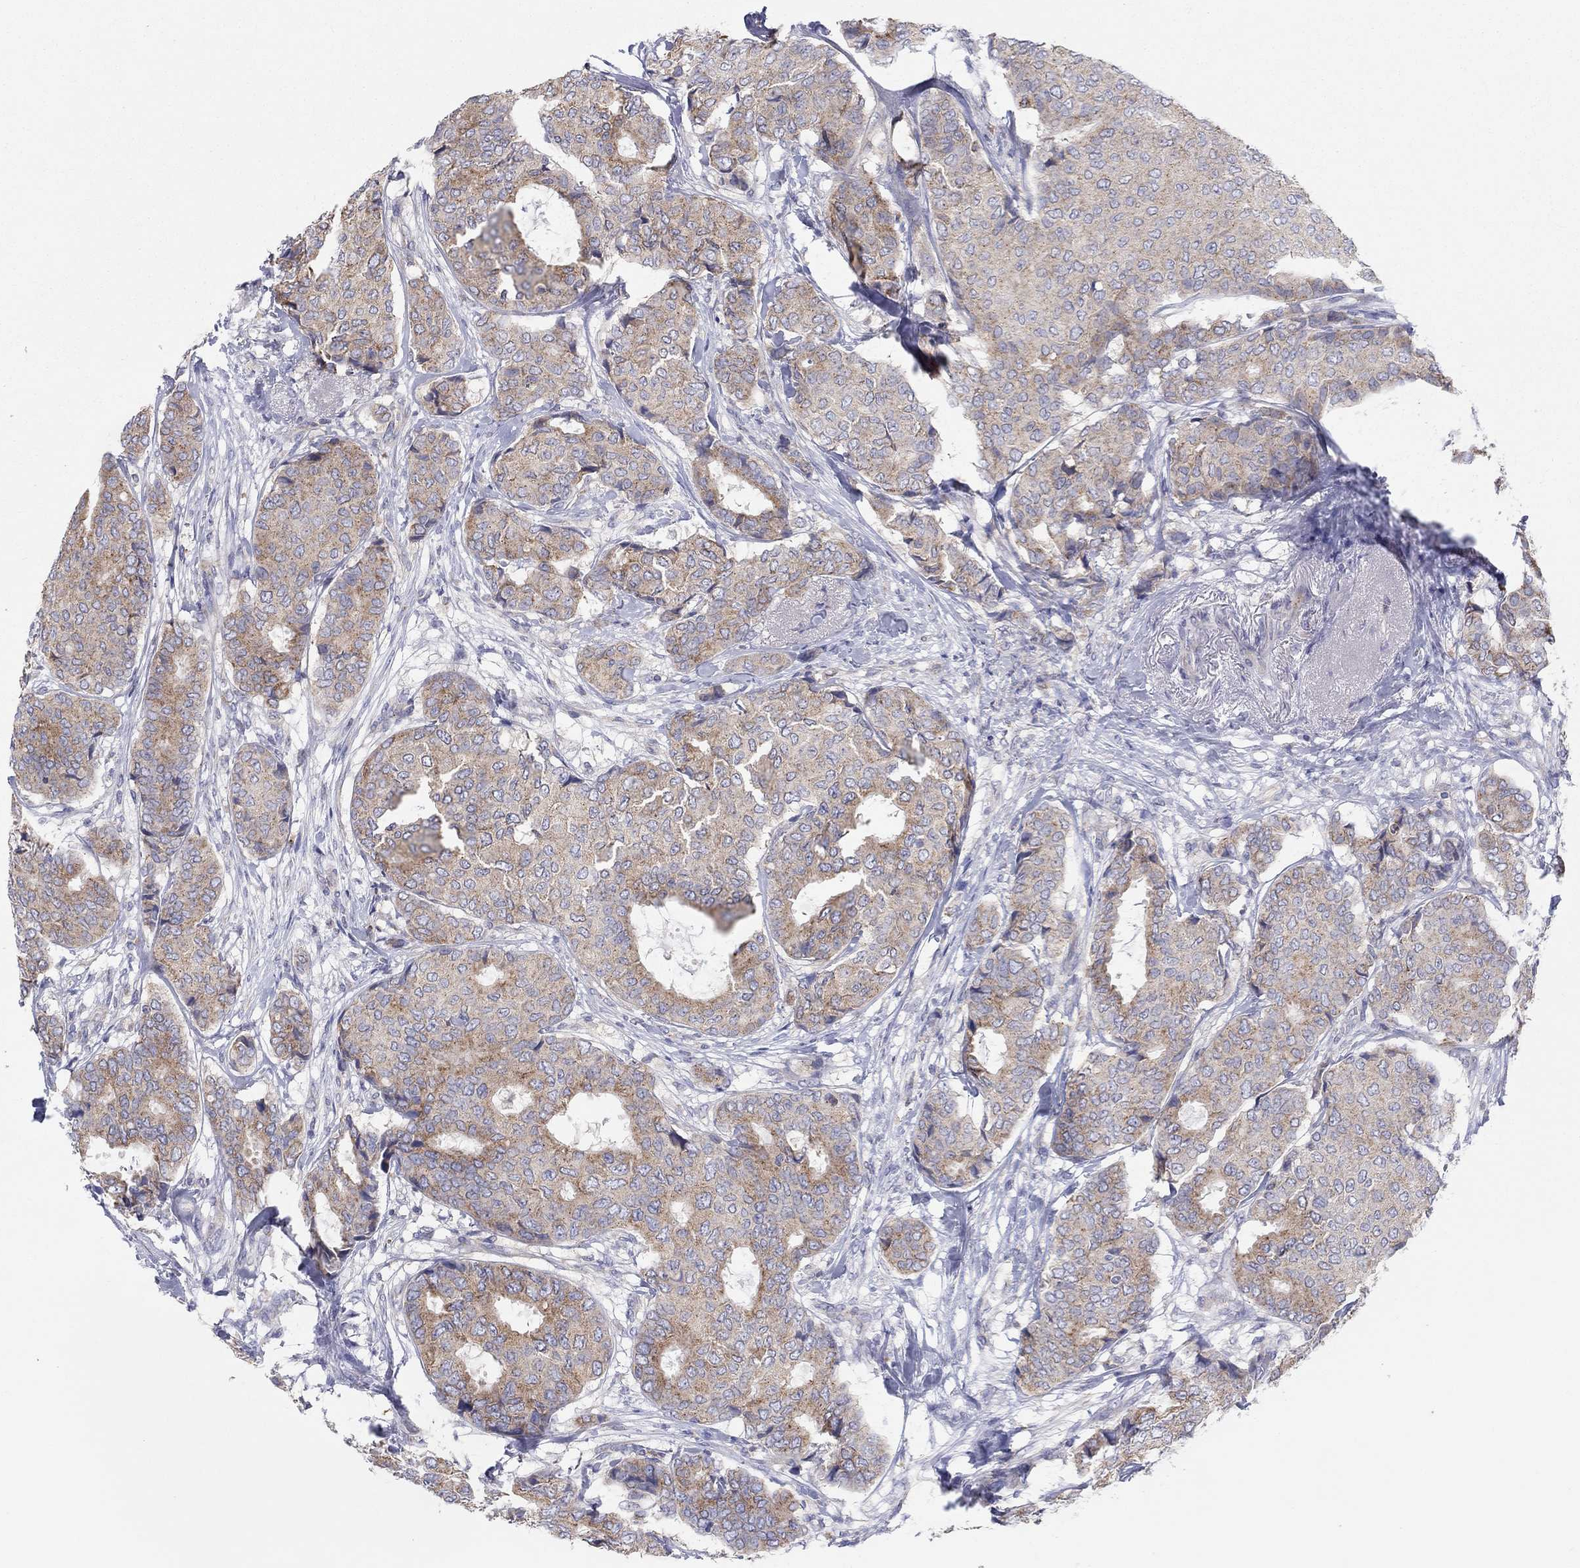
{"staining": {"intensity": "moderate", "quantity": ">75%", "location": "cytoplasmic/membranous"}, "tissue": "breast cancer", "cell_type": "Tumor cells", "image_type": "cancer", "snomed": [{"axis": "morphology", "description": "Duct carcinoma"}, {"axis": "topography", "description": "Breast"}], "caption": "This micrograph exhibits breast cancer stained with IHC to label a protein in brown. The cytoplasmic/membranous of tumor cells show moderate positivity for the protein. Nuclei are counter-stained blue.", "gene": "BCO2", "patient": {"sex": "female", "age": 75}}